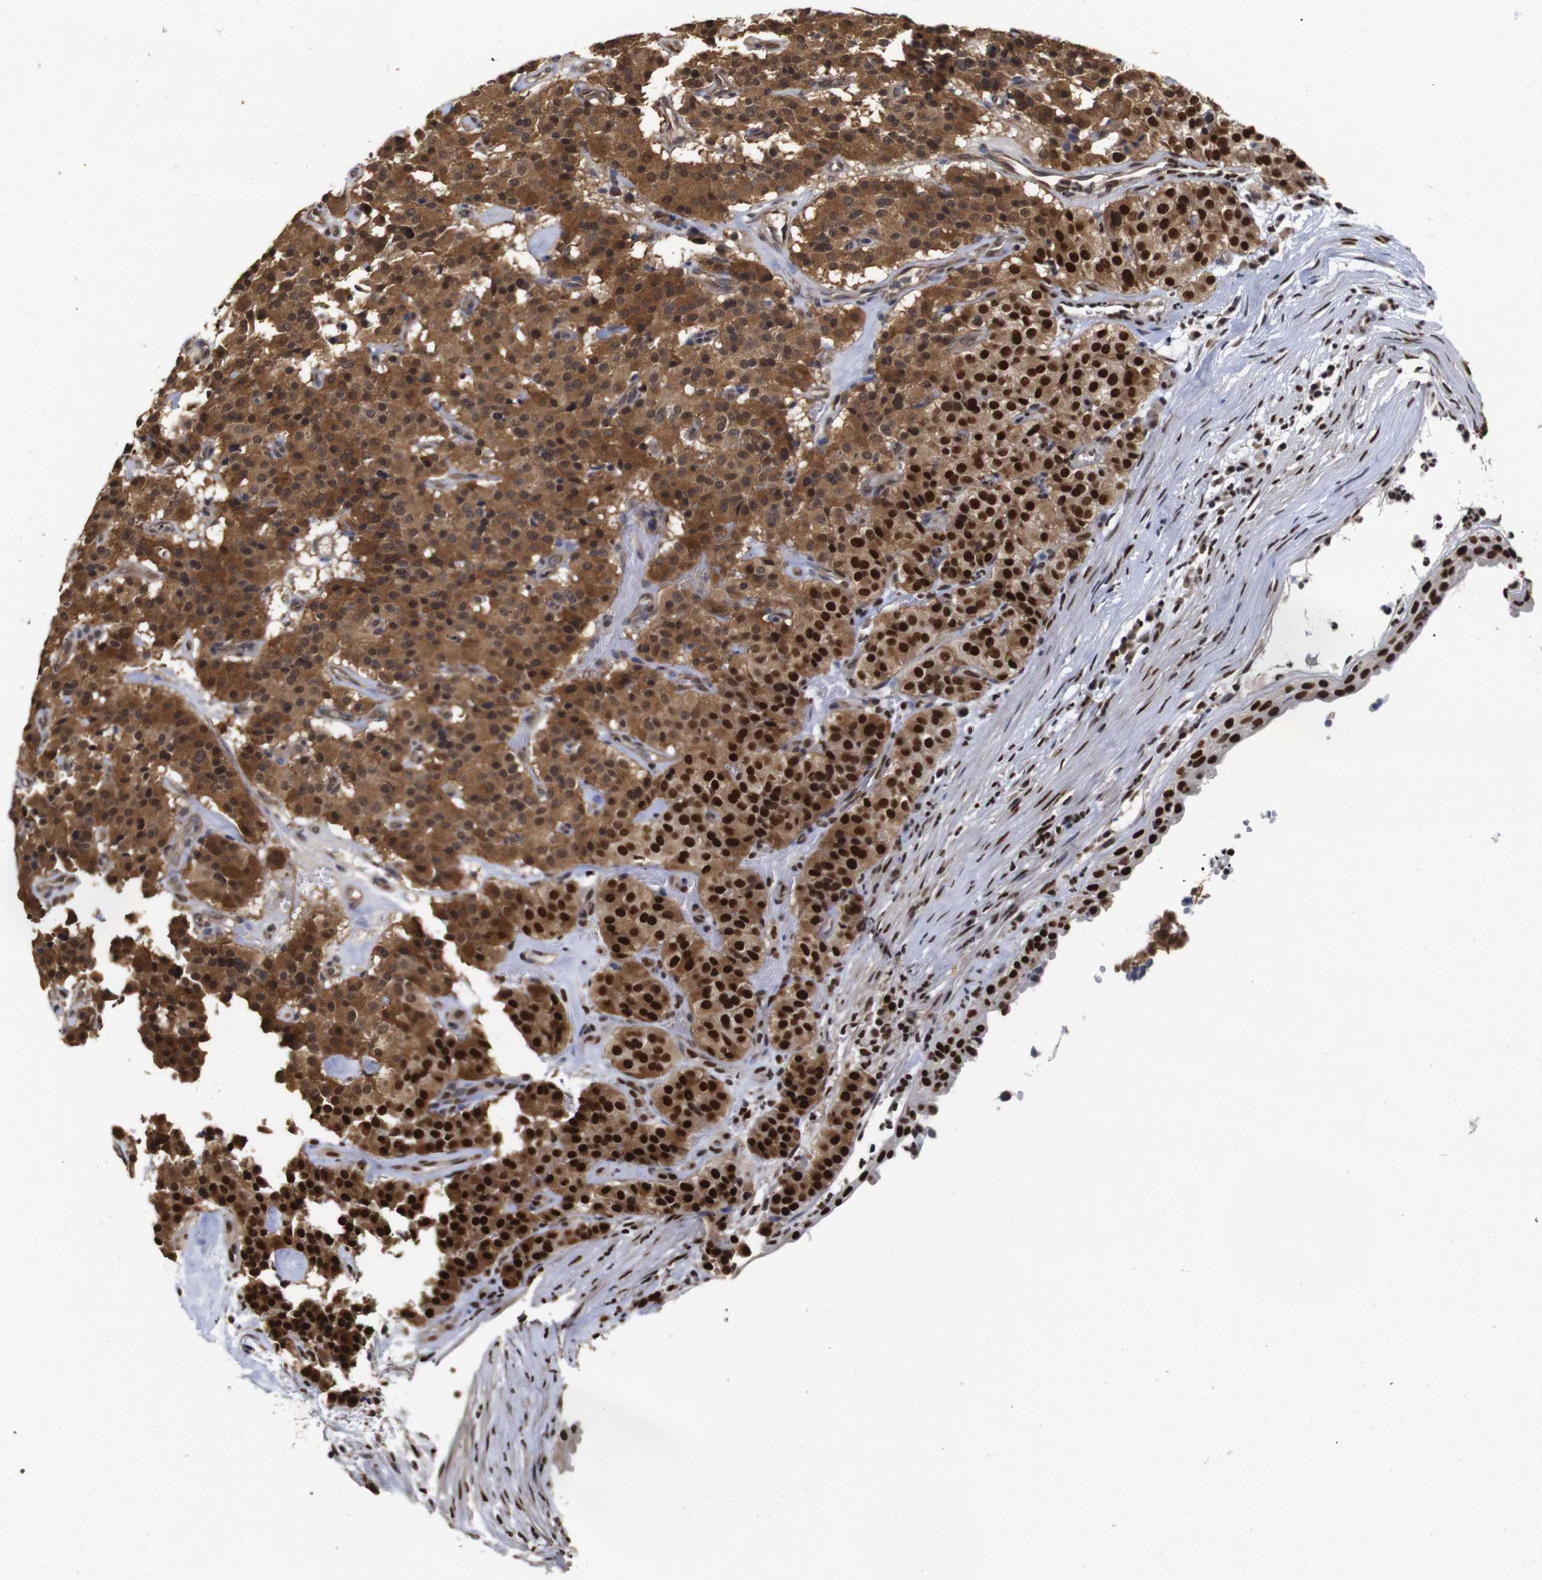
{"staining": {"intensity": "strong", "quantity": ">75%", "location": "cytoplasmic/membranous,nuclear"}, "tissue": "carcinoid", "cell_type": "Tumor cells", "image_type": "cancer", "snomed": [{"axis": "morphology", "description": "Carcinoid, malignant, NOS"}, {"axis": "topography", "description": "Lung"}], "caption": "A brown stain shows strong cytoplasmic/membranous and nuclear staining of a protein in human carcinoid tumor cells.", "gene": "SUMO3", "patient": {"sex": "male", "age": 30}}